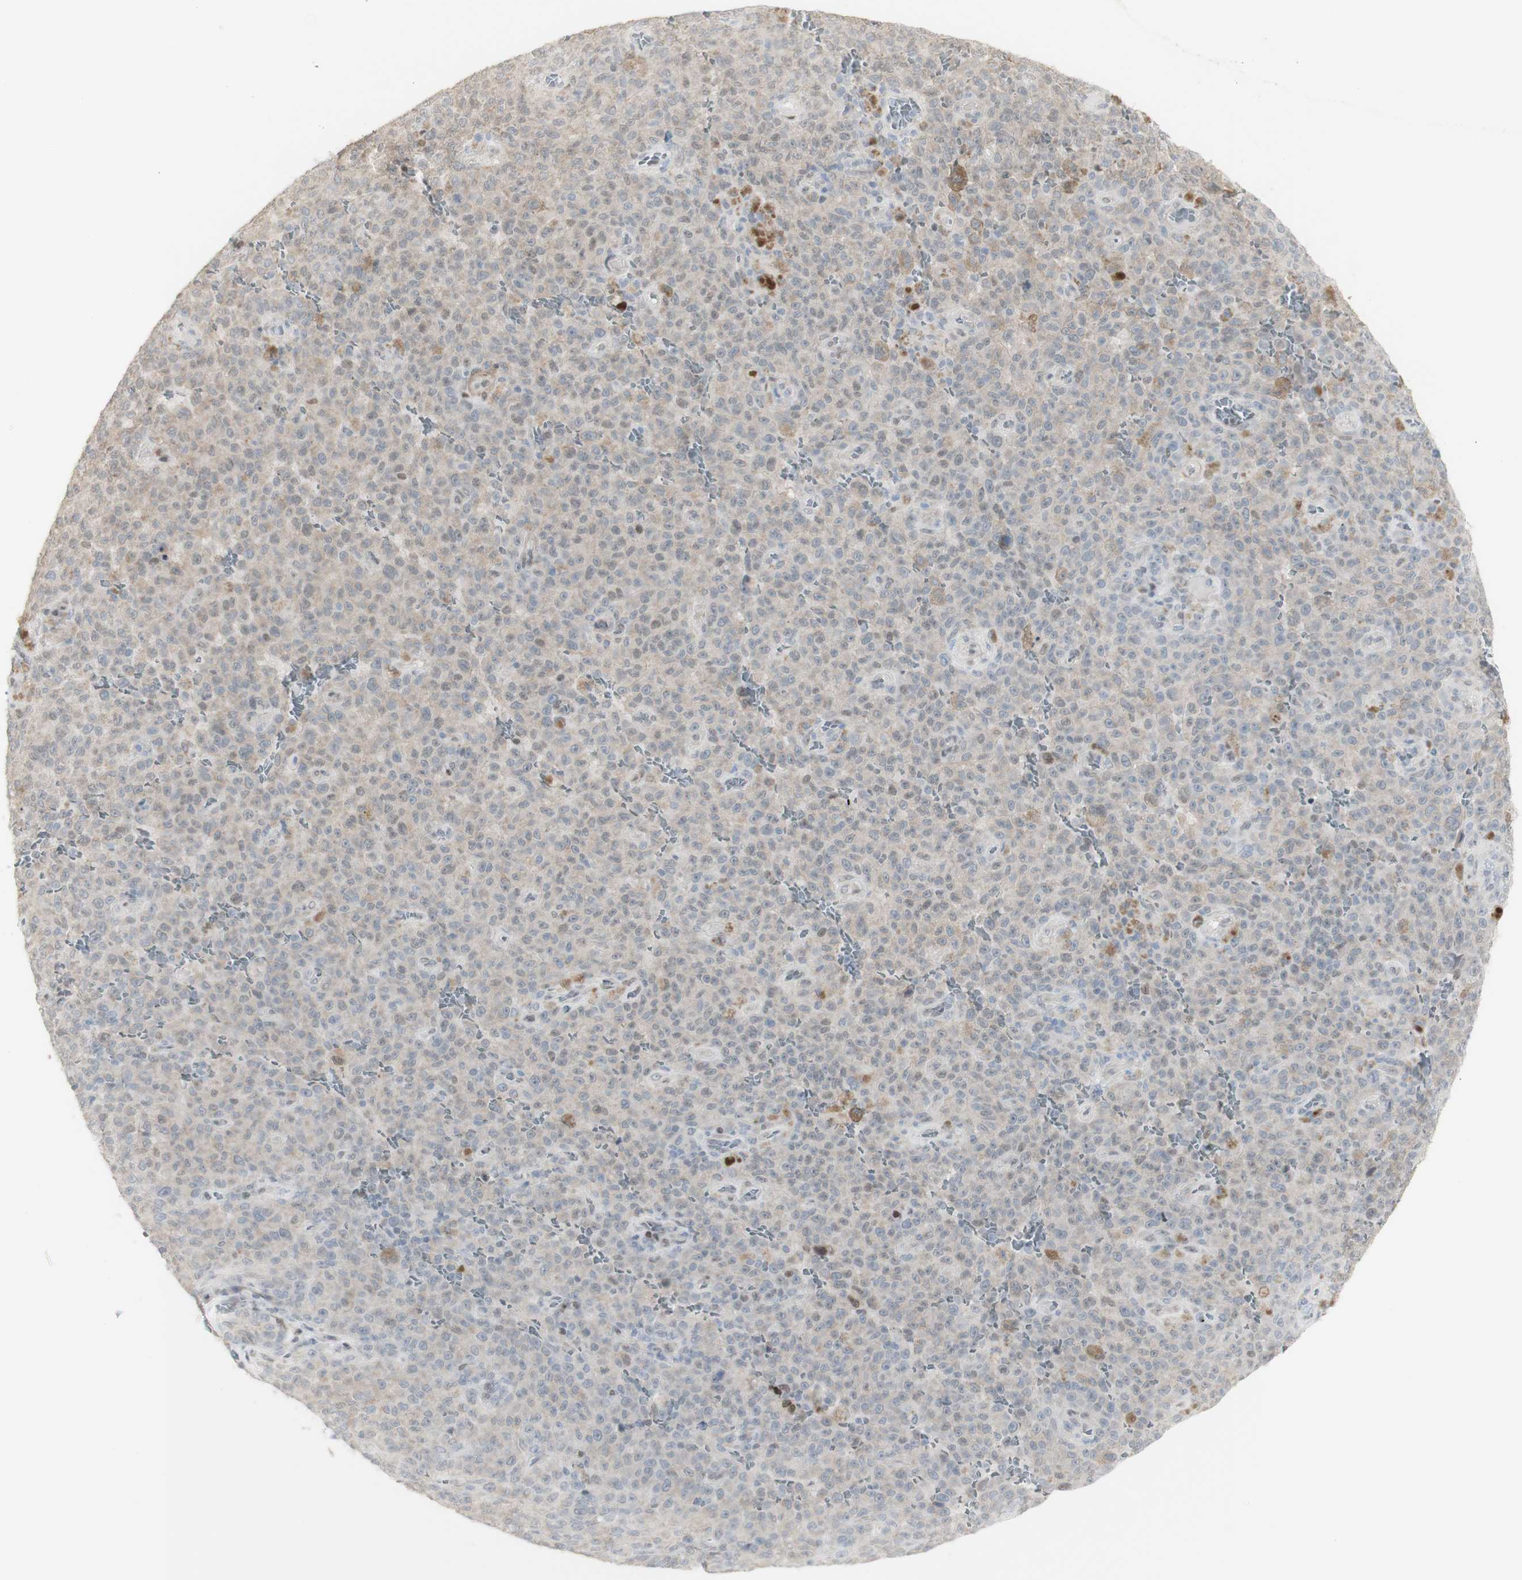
{"staining": {"intensity": "moderate", "quantity": "<25%", "location": "cytoplasmic/membranous"}, "tissue": "melanoma", "cell_type": "Tumor cells", "image_type": "cancer", "snomed": [{"axis": "morphology", "description": "Malignant melanoma, NOS"}, {"axis": "topography", "description": "Skin"}], "caption": "About <25% of tumor cells in human melanoma exhibit moderate cytoplasmic/membranous protein staining as visualized by brown immunohistochemical staining.", "gene": "C1orf116", "patient": {"sex": "female", "age": 82}}